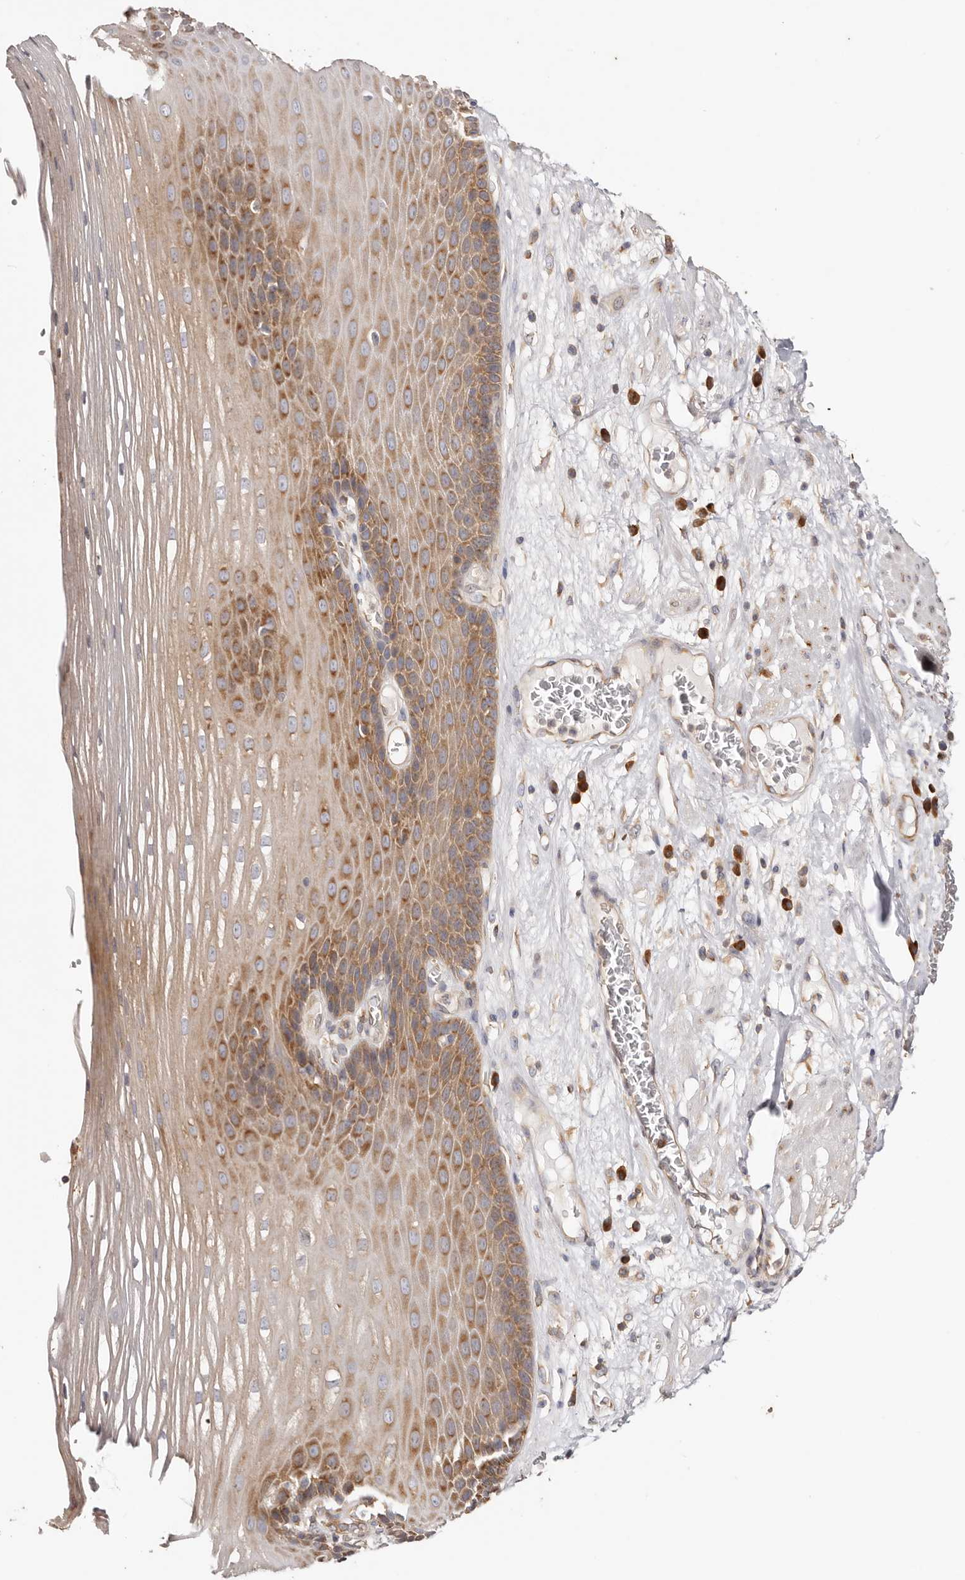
{"staining": {"intensity": "moderate", "quantity": ">75%", "location": "cytoplasmic/membranous"}, "tissue": "esophagus", "cell_type": "Squamous epithelial cells", "image_type": "normal", "snomed": [{"axis": "morphology", "description": "Normal tissue, NOS"}, {"axis": "topography", "description": "Esophagus"}], "caption": "This is a micrograph of immunohistochemistry (IHC) staining of benign esophagus, which shows moderate staining in the cytoplasmic/membranous of squamous epithelial cells.", "gene": "EPRS1", "patient": {"sex": "male", "age": 62}}